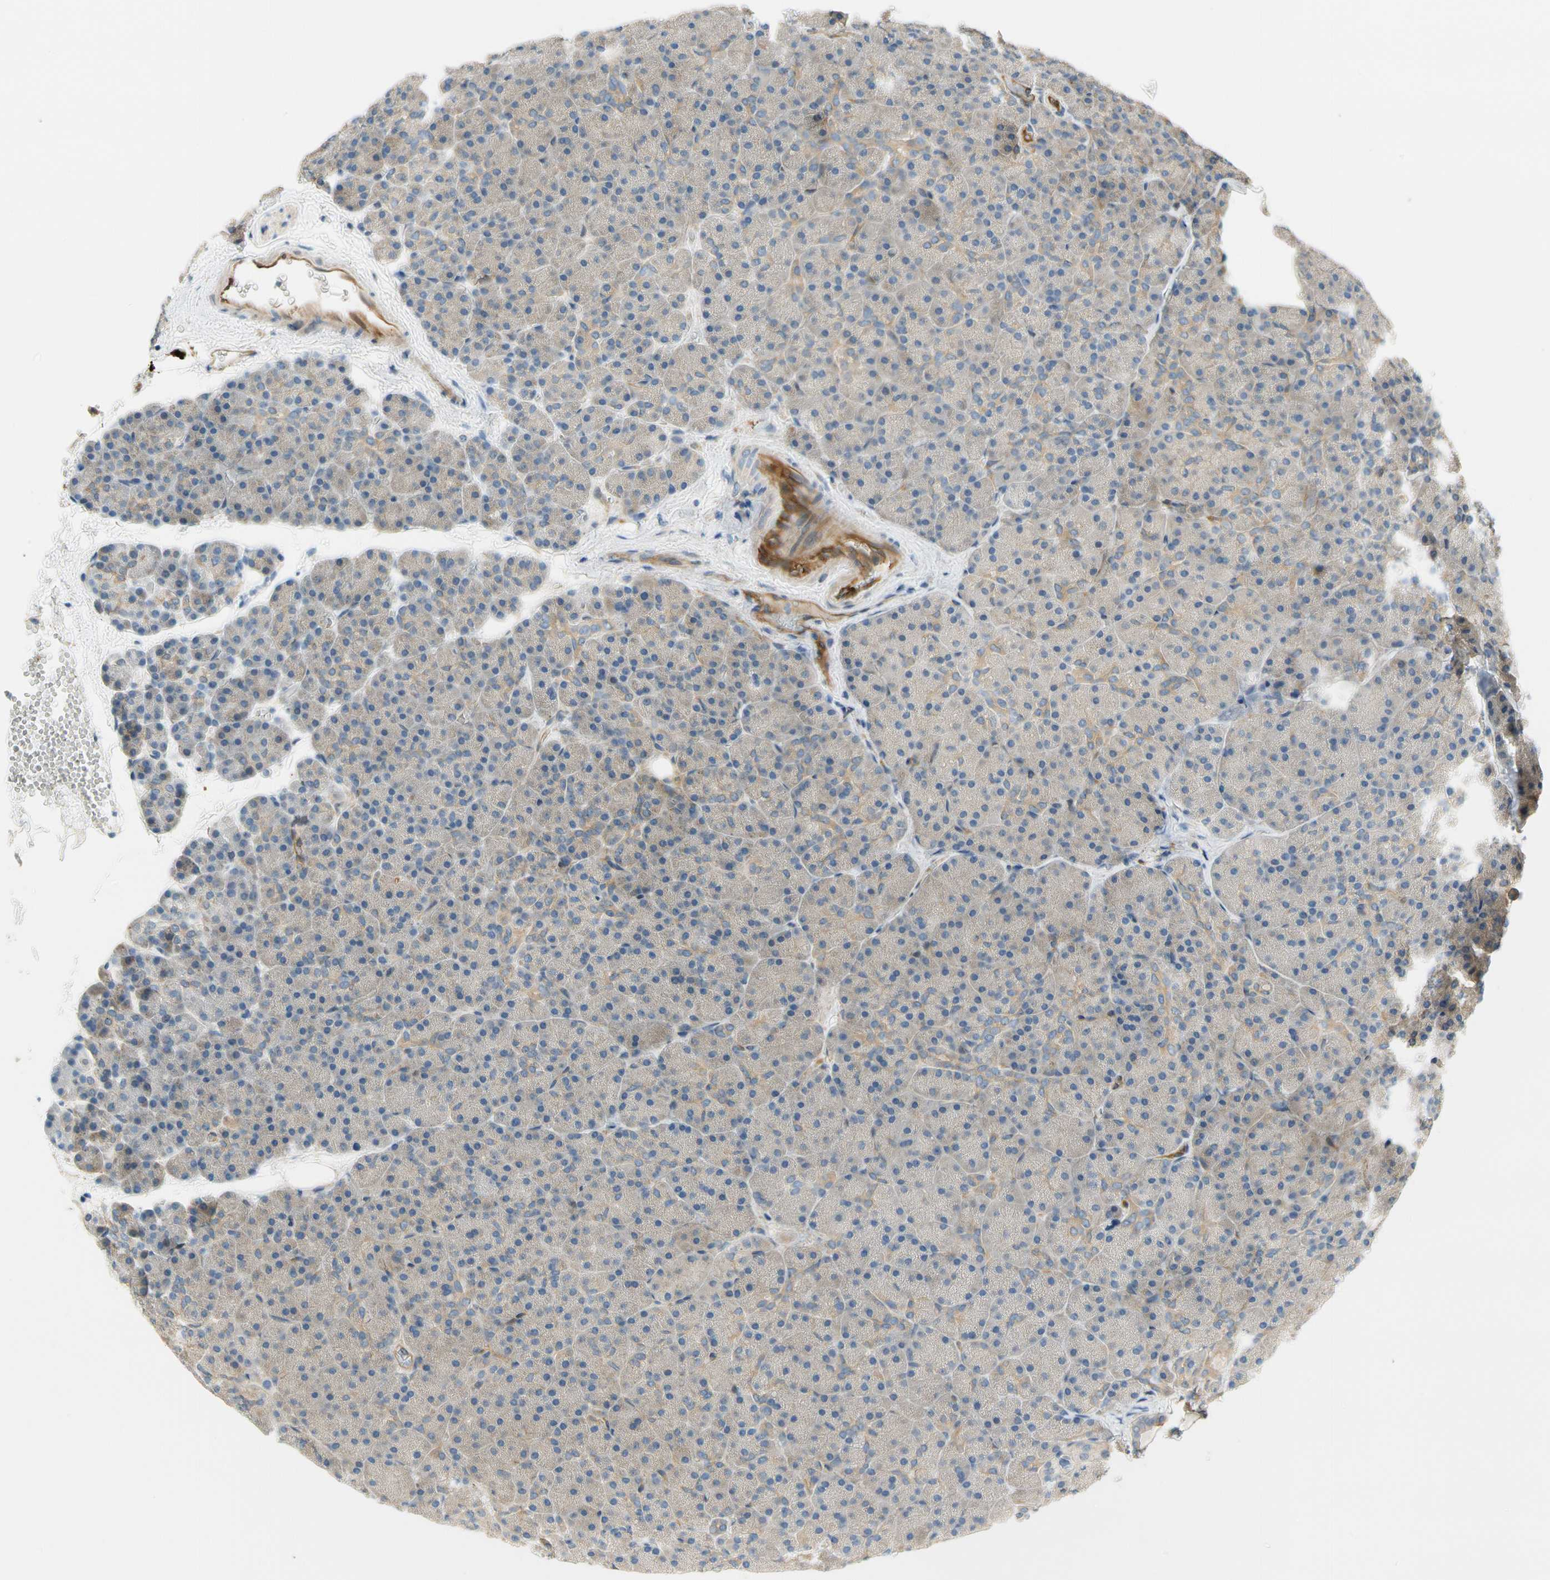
{"staining": {"intensity": "weak", "quantity": ">75%", "location": "cytoplasmic/membranous"}, "tissue": "pancreas", "cell_type": "Exocrine glandular cells", "image_type": "normal", "snomed": [{"axis": "morphology", "description": "Normal tissue, NOS"}, {"axis": "topography", "description": "Pancreas"}], "caption": "Immunohistochemistry histopathology image of unremarkable human pancreas stained for a protein (brown), which displays low levels of weak cytoplasmic/membranous positivity in about >75% of exocrine glandular cells.", "gene": "PARP14", "patient": {"sex": "female", "age": 35}}